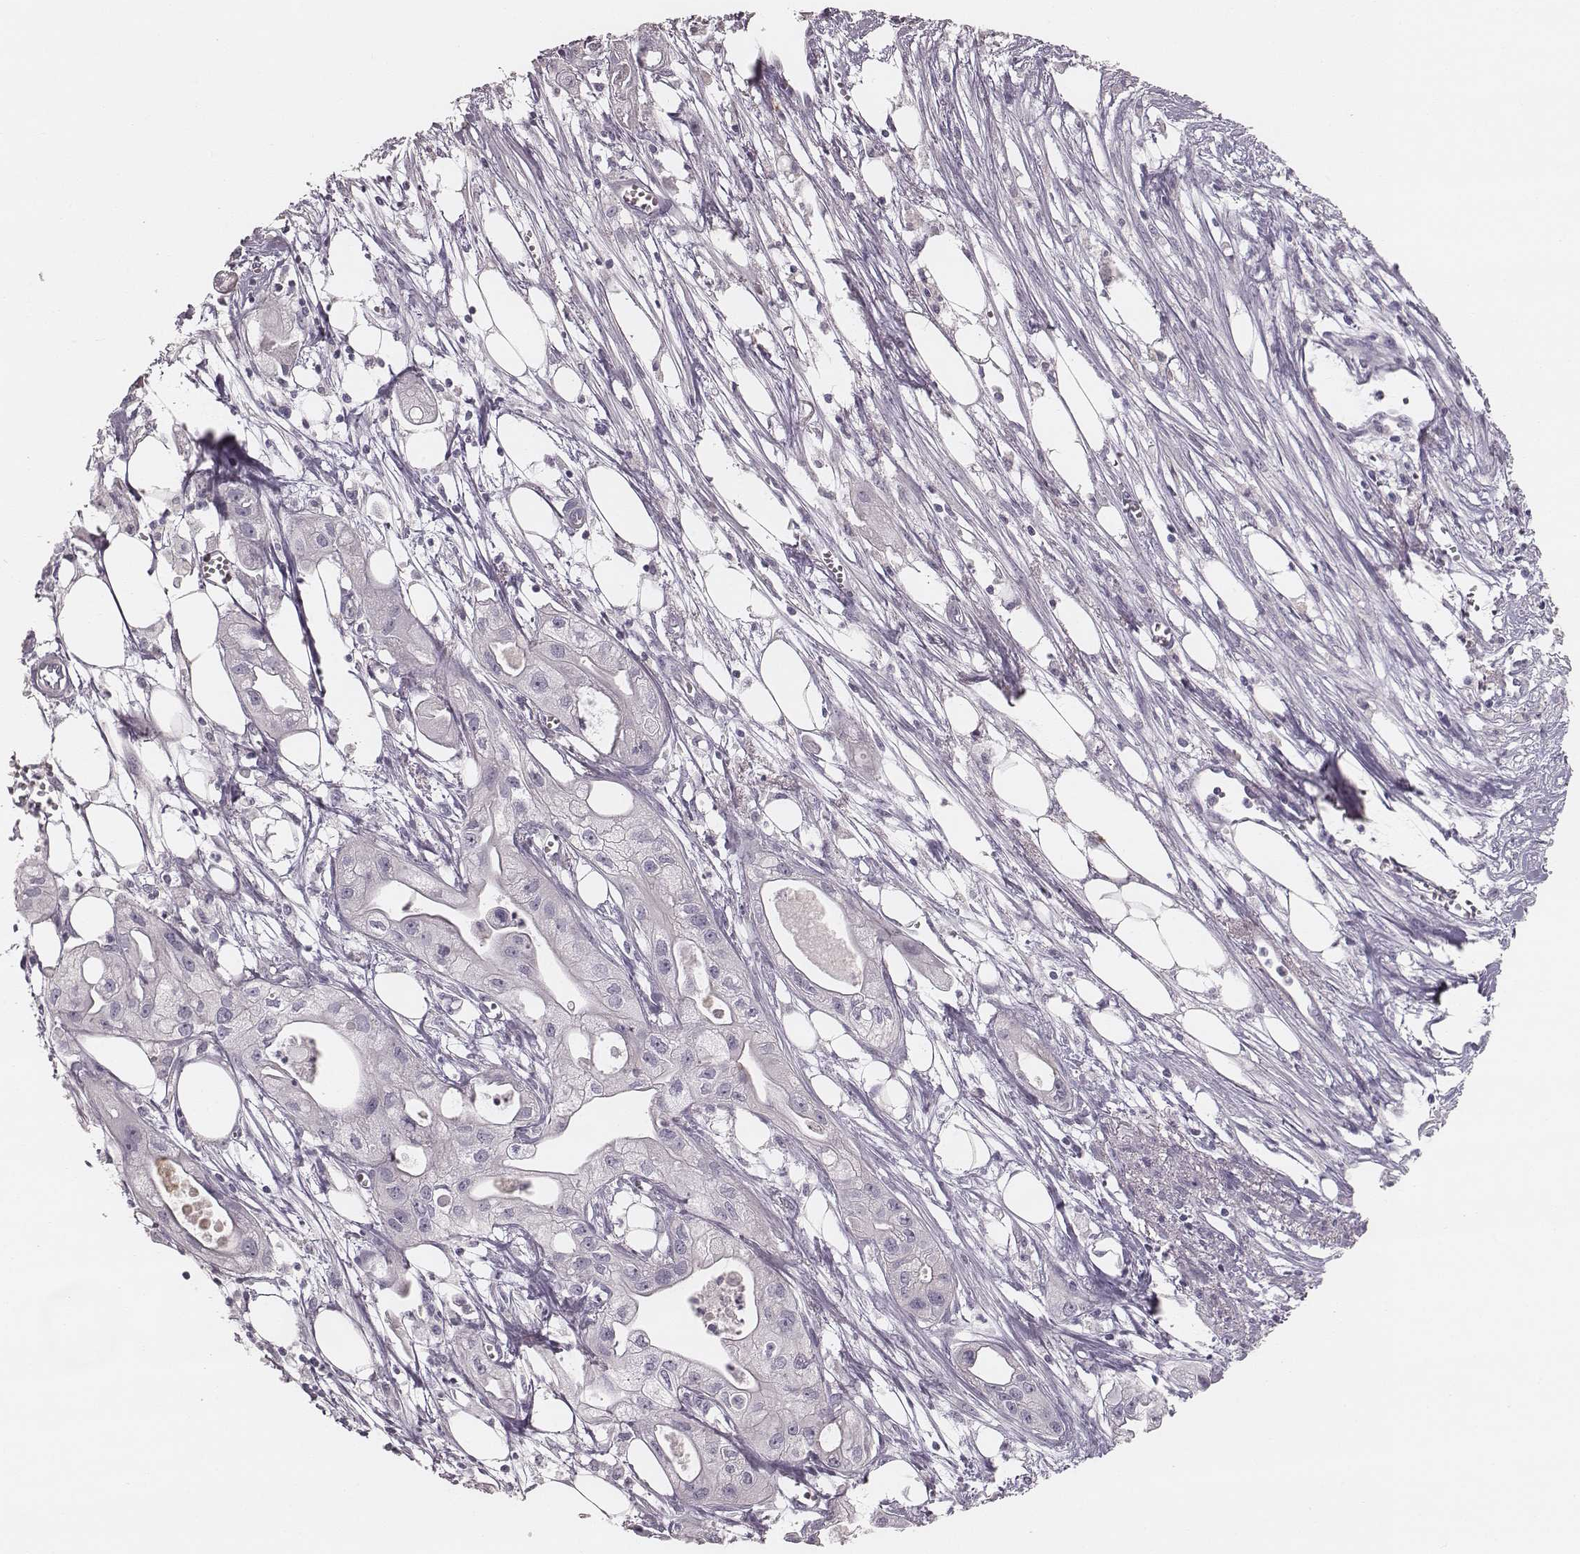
{"staining": {"intensity": "negative", "quantity": "none", "location": "none"}, "tissue": "pancreatic cancer", "cell_type": "Tumor cells", "image_type": "cancer", "snomed": [{"axis": "morphology", "description": "Adenocarcinoma, NOS"}, {"axis": "topography", "description": "Pancreas"}], "caption": "Image shows no protein expression in tumor cells of adenocarcinoma (pancreatic) tissue. (DAB (3,3'-diaminobenzidine) immunohistochemistry (IHC) visualized using brightfield microscopy, high magnification).", "gene": "ZP4", "patient": {"sex": "male", "age": 70}}